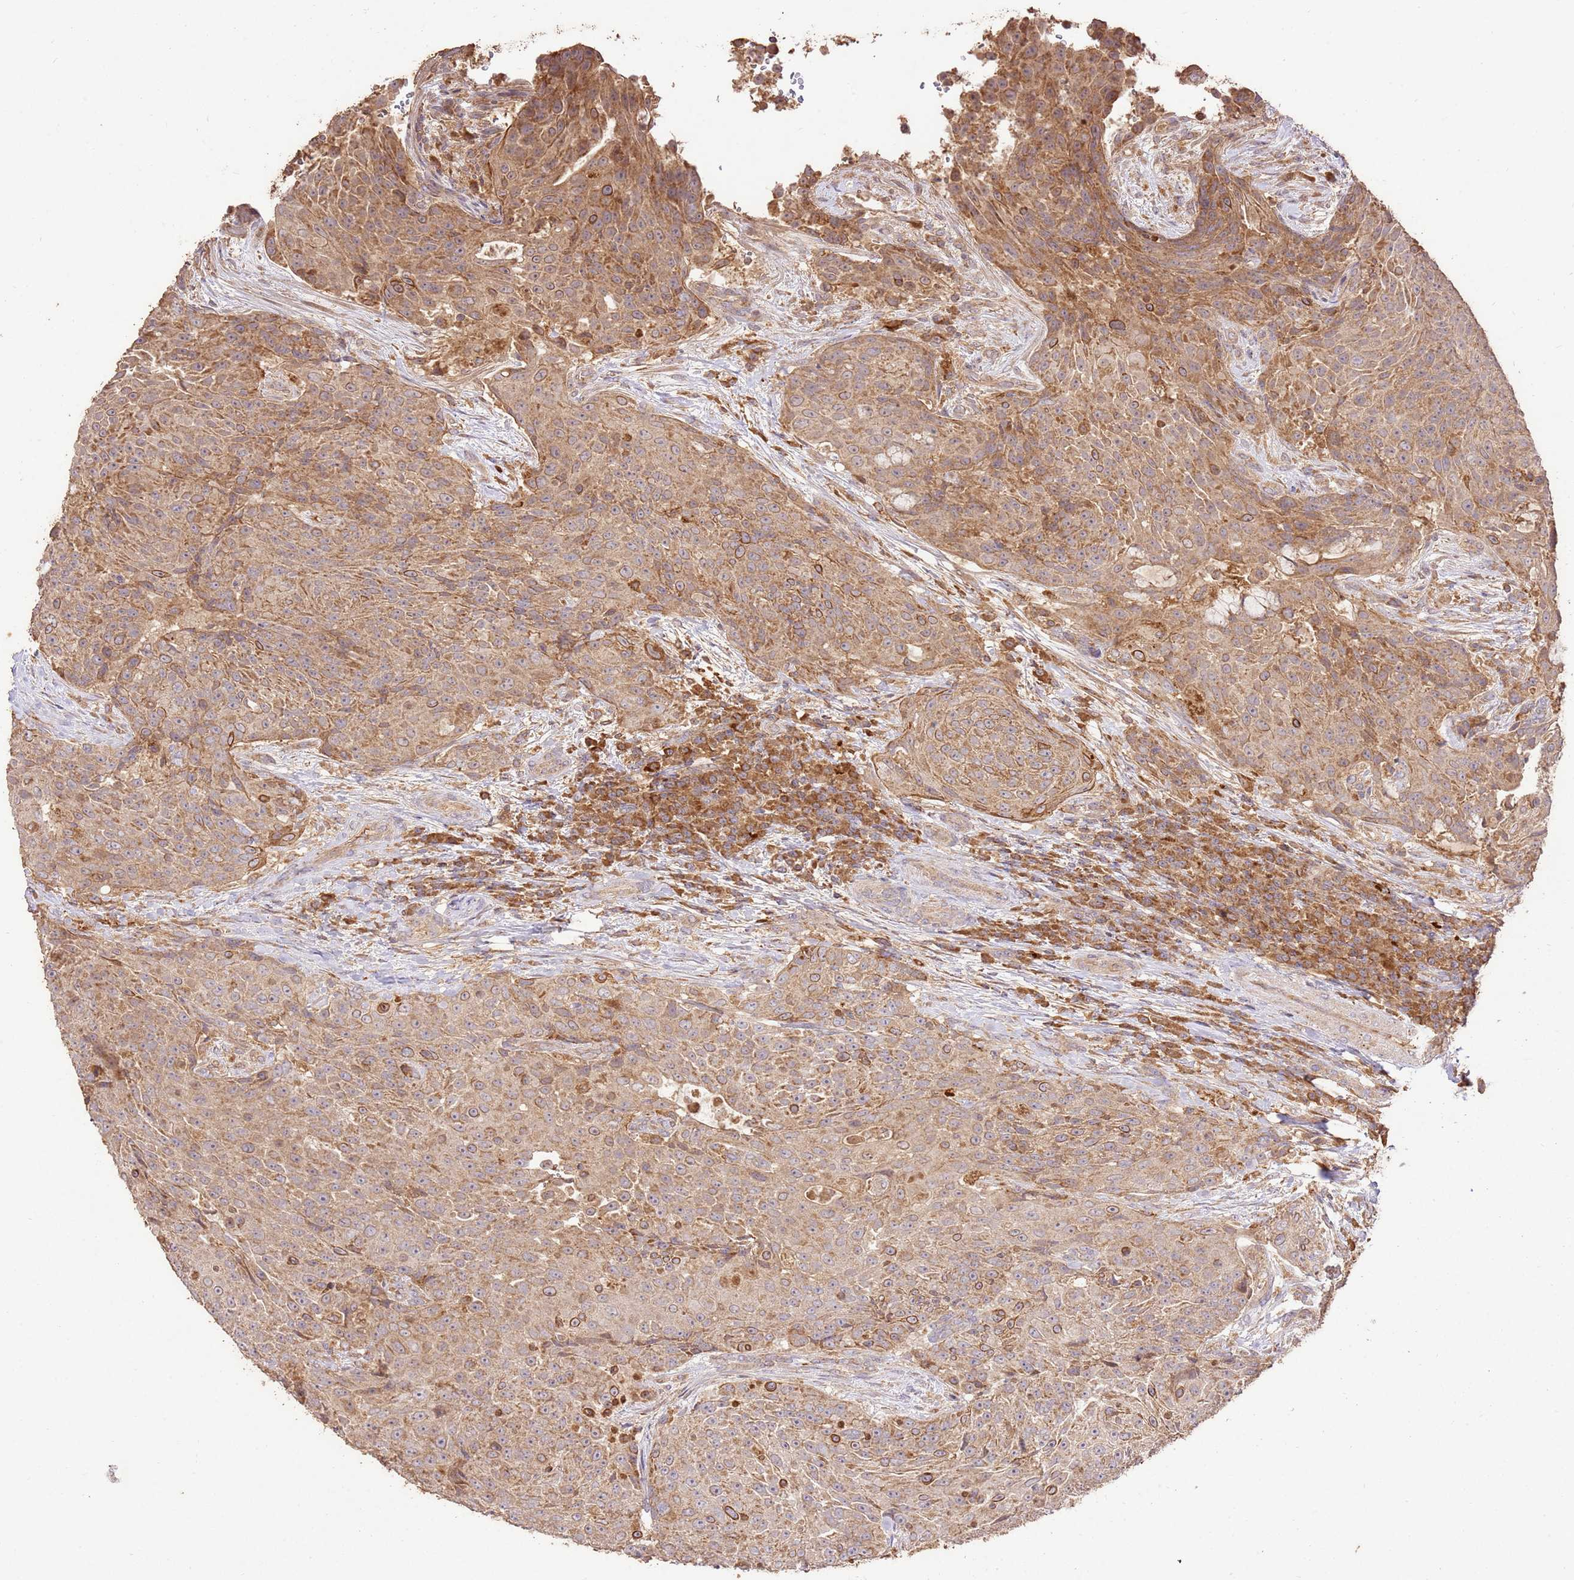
{"staining": {"intensity": "moderate", "quantity": ">75%", "location": "cytoplasmic/membranous"}, "tissue": "urothelial cancer", "cell_type": "Tumor cells", "image_type": "cancer", "snomed": [{"axis": "morphology", "description": "Urothelial carcinoma, High grade"}, {"axis": "topography", "description": "Urinary bladder"}], "caption": "Tumor cells demonstrate medium levels of moderate cytoplasmic/membranous staining in about >75% of cells in urothelial cancer. The staining was performed using DAB, with brown indicating positive protein expression. Nuclei are stained blue with hematoxylin.", "gene": "LRRC28", "patient": {"sex": "female", "age": 63}}